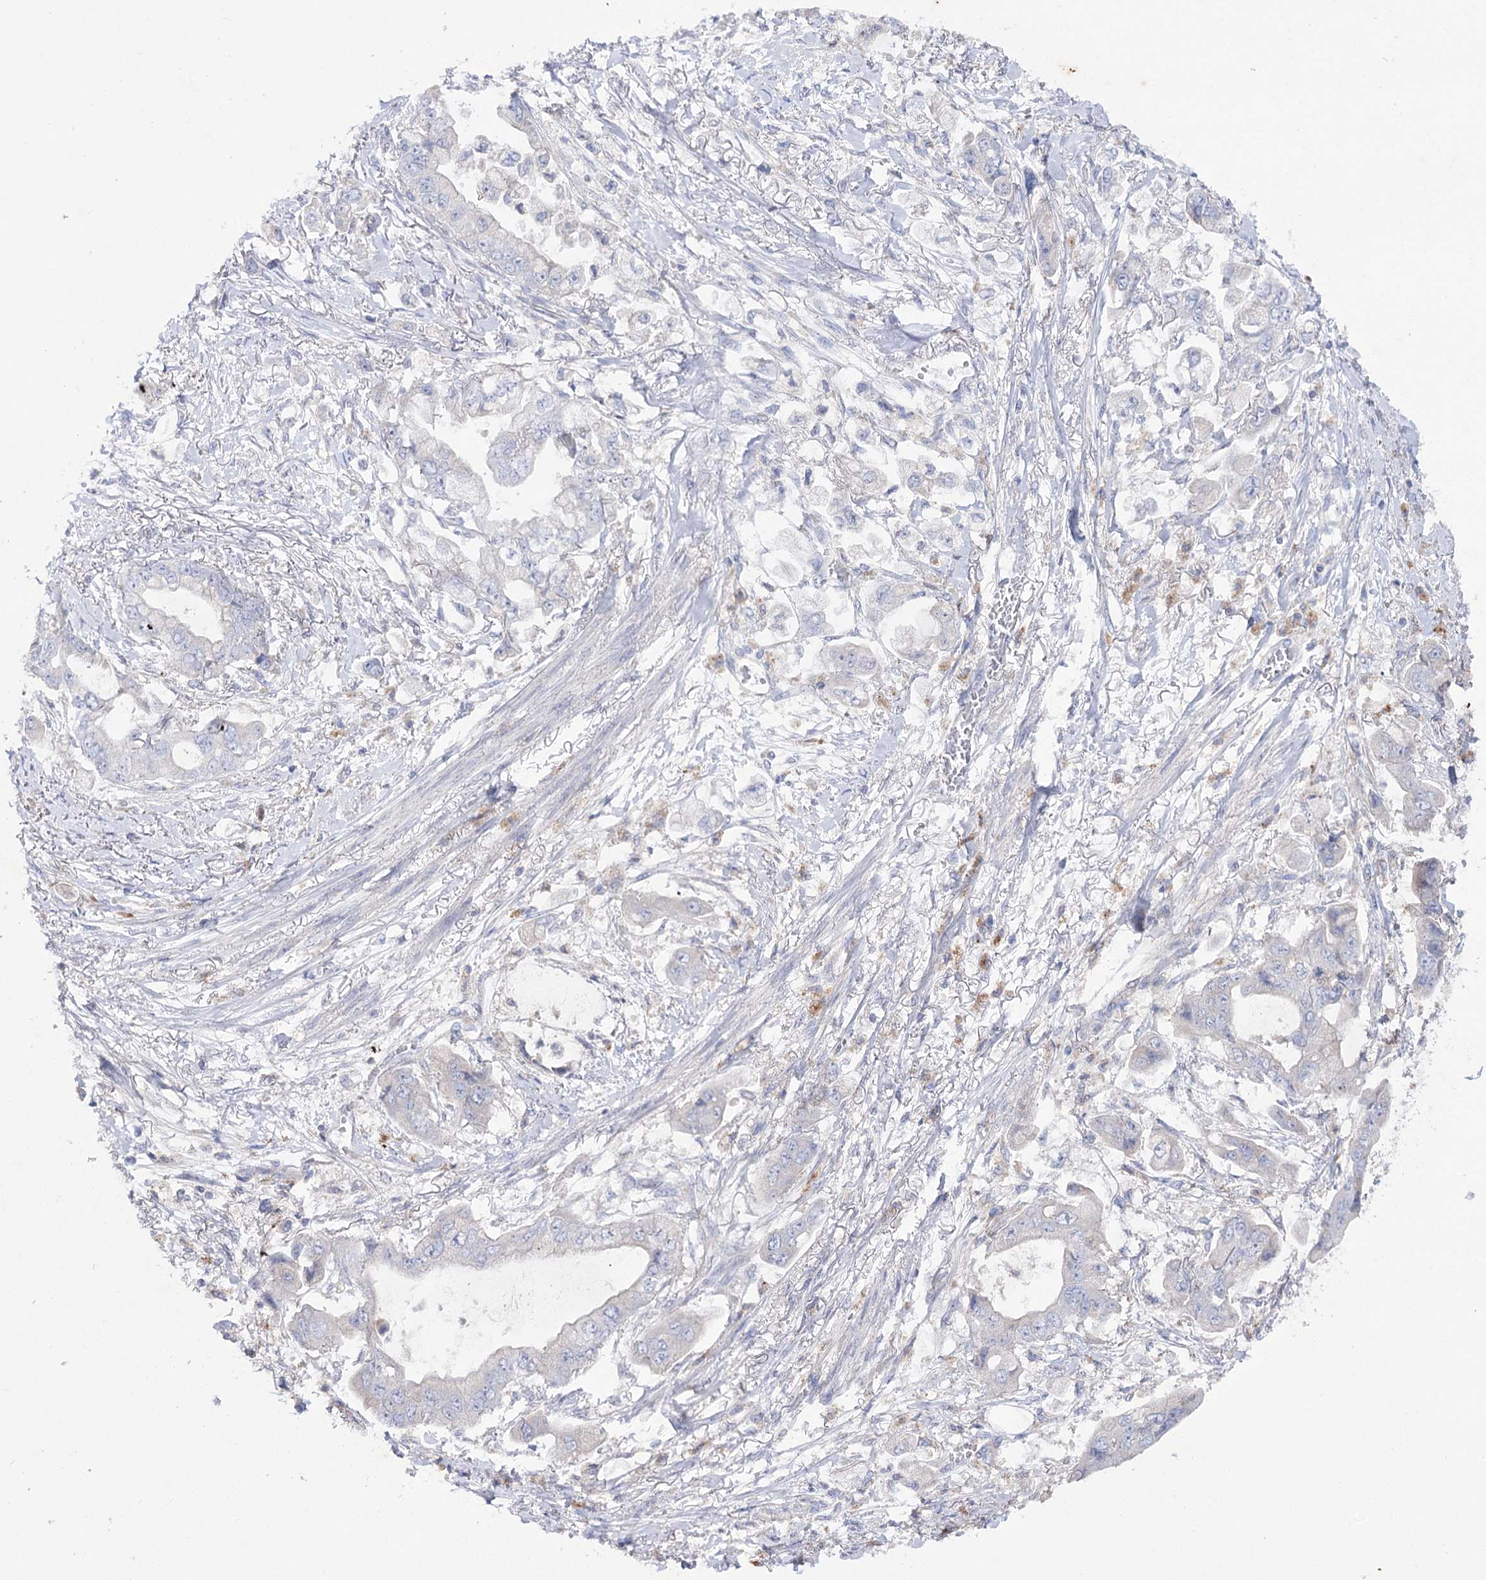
{"staining": {"intensity": "negative", "quantity": "none", "location": "none"}, "tissue": "stomach cancer", "cell_type": "Tumor cells", "image_type": "cancer", "snomed": [{"axis": "morphology", "description": "Adenocarcinoma, NOS"}, {"axis": "topography", "description": "Stomach"}], "caption": "High magnification brightfield microscopy of stomach adenocarcinoma stained with DAB (3,3'-diaminobenzidine) (brown) and counterstained with hematoxylin (blue): tumor cells show no significant expression.", "gene": "NAGLU", "patient": {"sex": "male", "age": 62}}